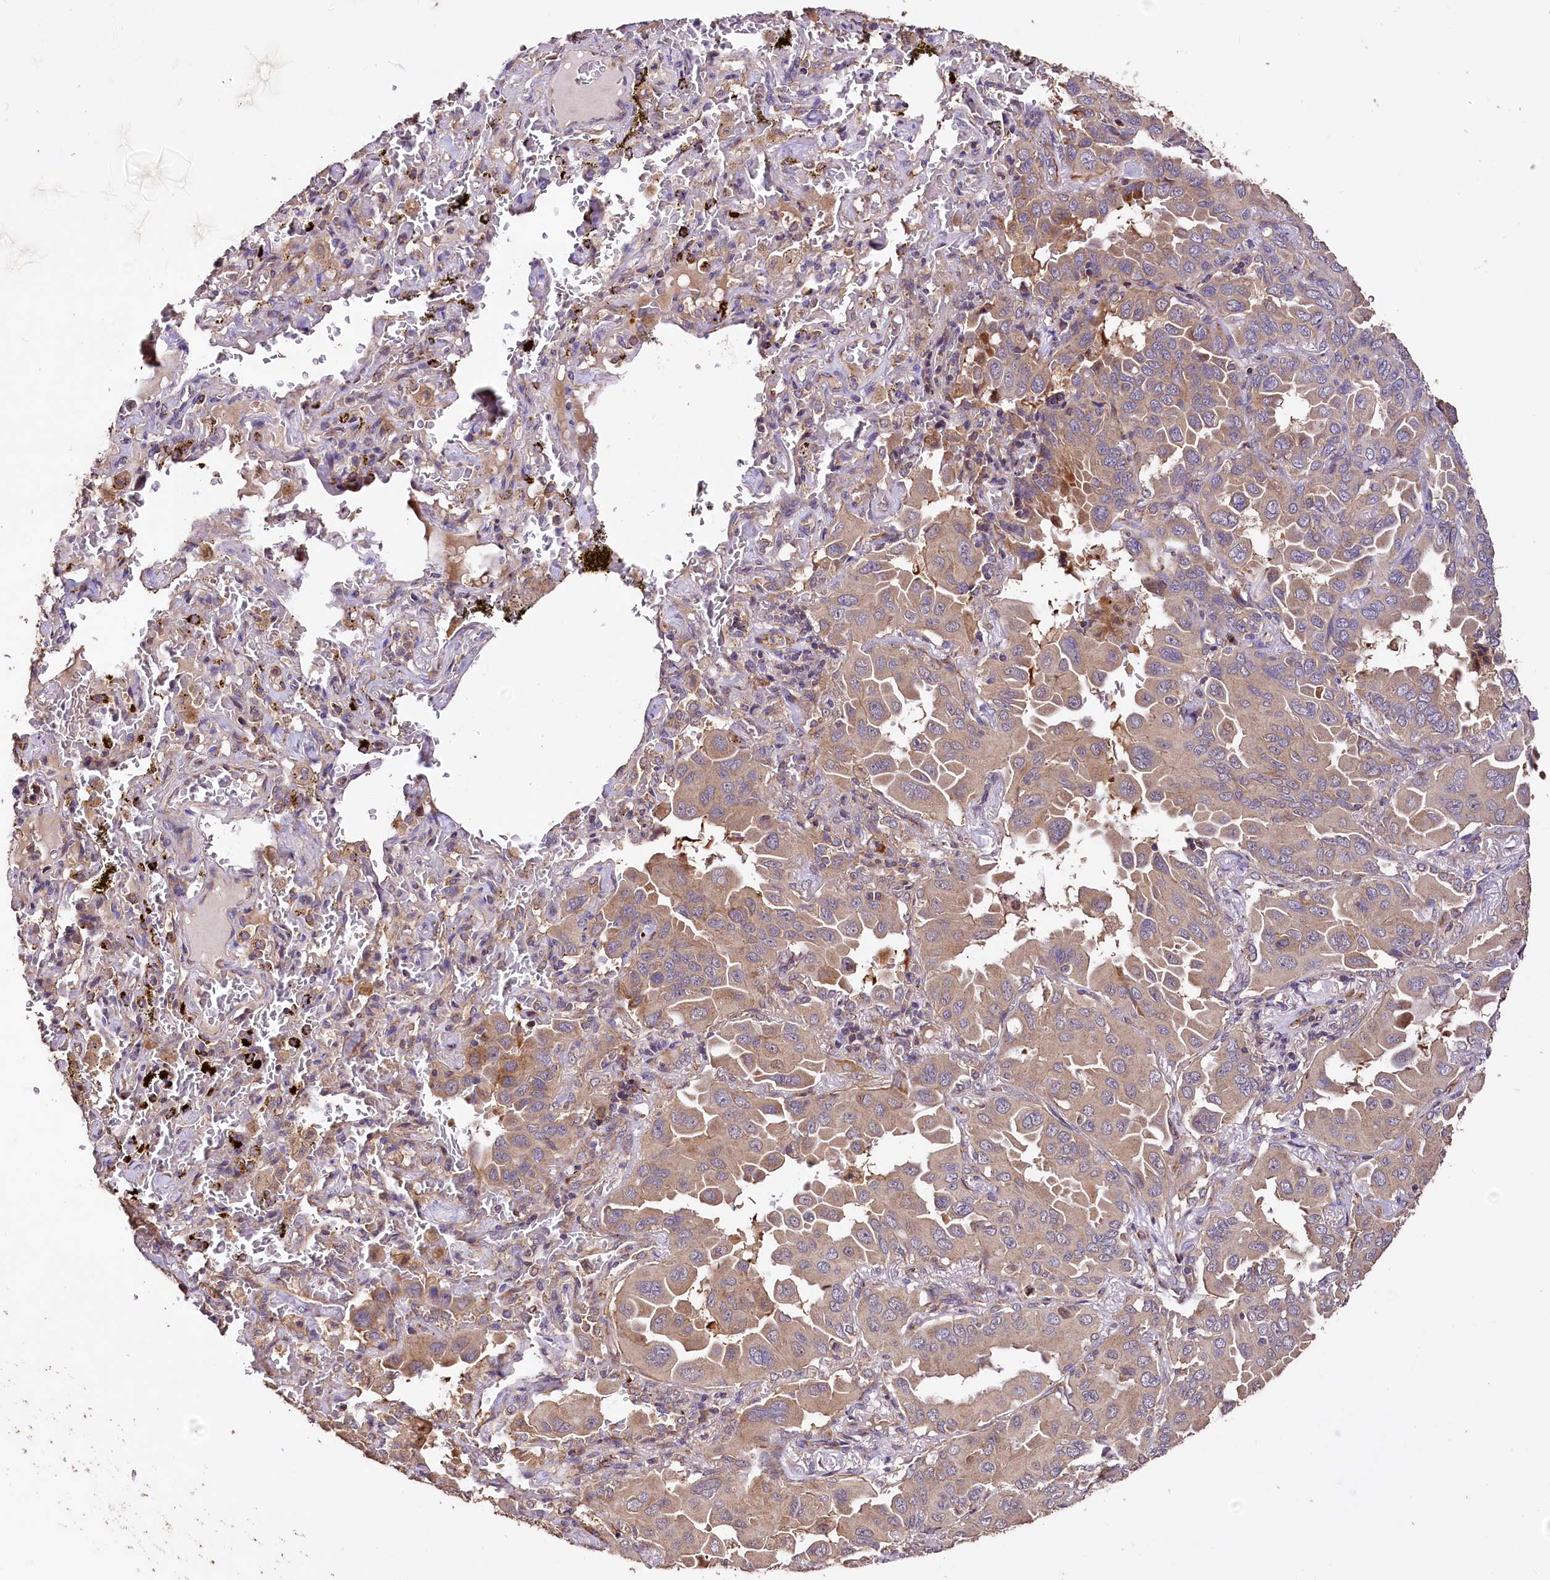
{"staining": {"intensity": "moderate", "quantity": ">75%", "location": "cytoplasmic/membranous"}, "tissue": "lung cancer", "cell_type": "Tumor cells", "image_type": "cancer", "snomed": [{"axis": "morphology", "description": "Adenocarcinoma, NOS"}, {"axis": "topography", "description": "Lung"}], "caption": "Lung cancer (adenocarcinoma) stained for a protein (brown) displays moderate cytoplasmic/membranous positive staining in about >75% of tumor cells.", "gene": "RASSF1", "patient": {"sex": "male", "age": 64}}